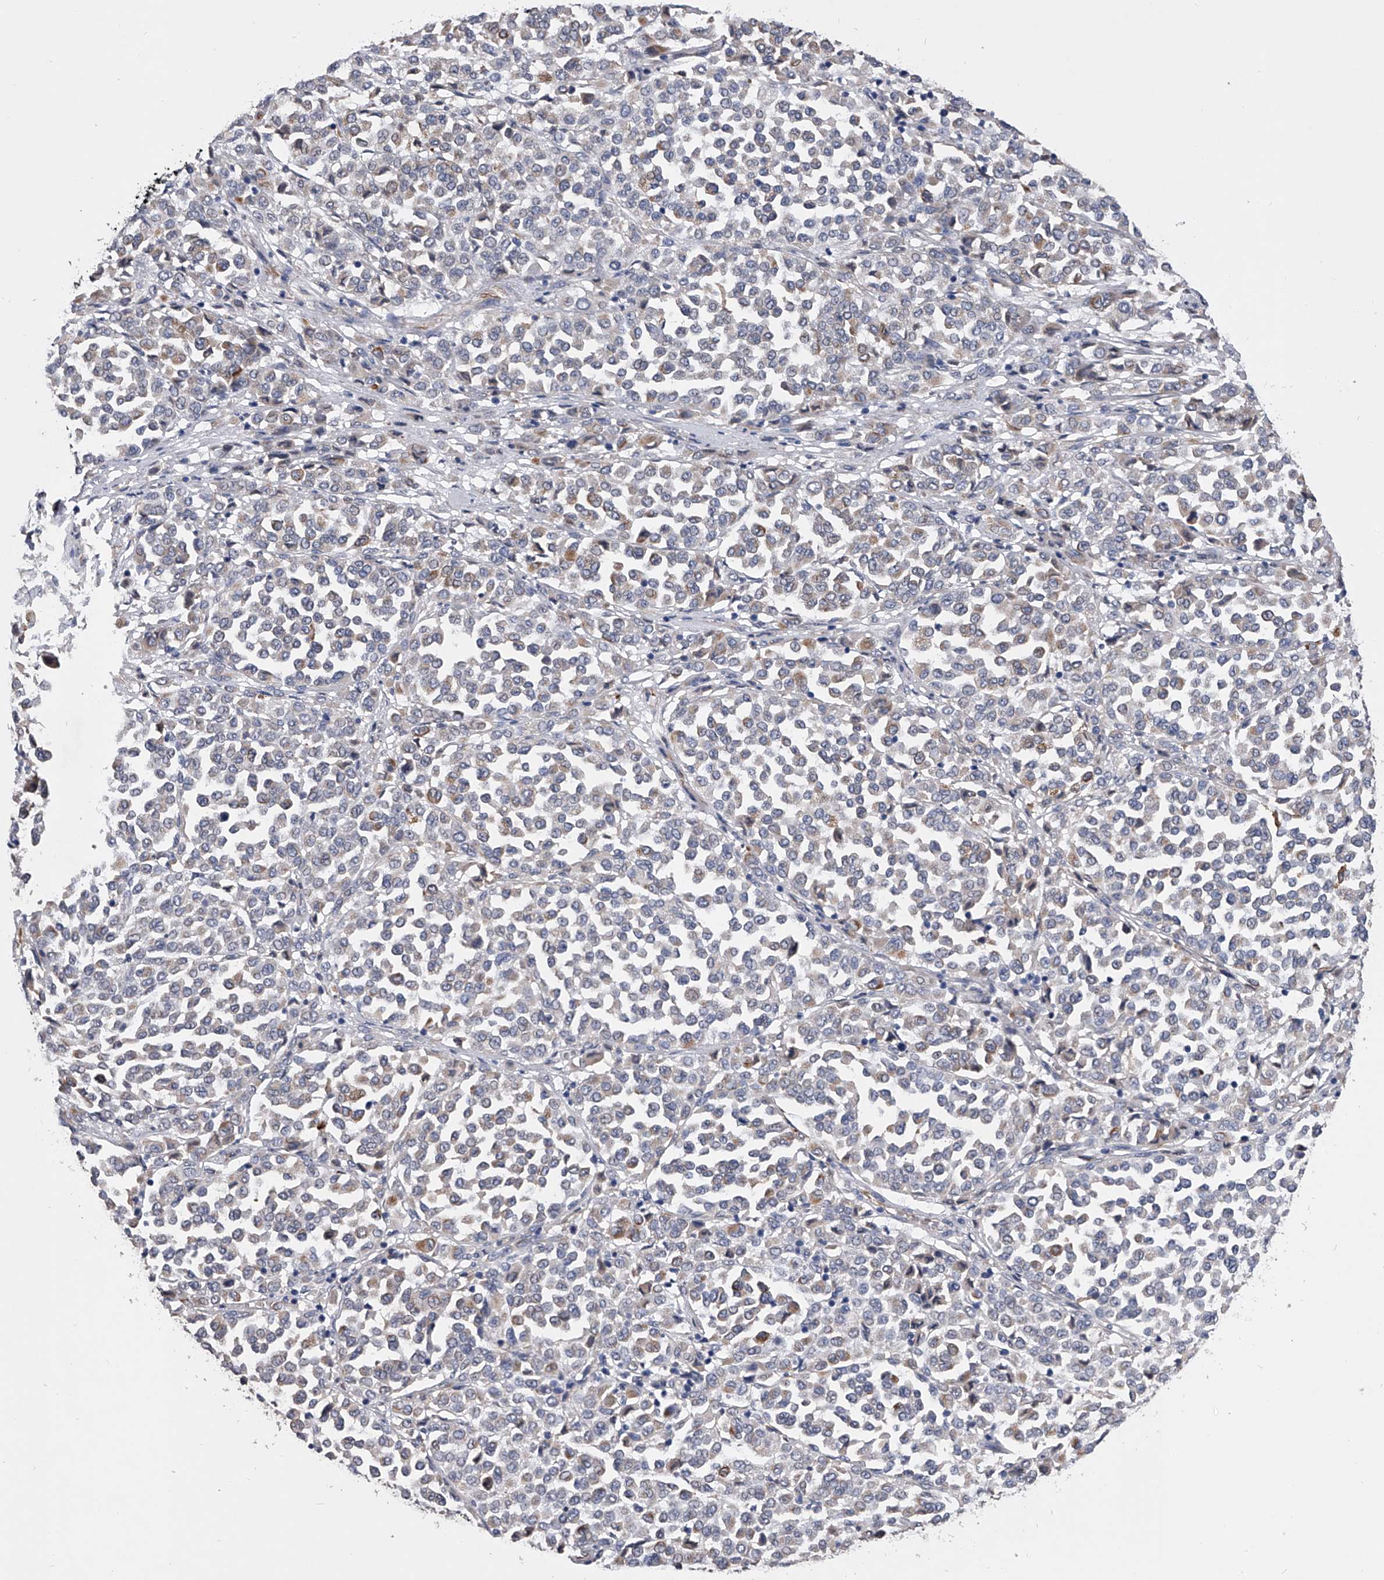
{"staining": {"intensity": "moderate", "quantity": "<25%", "location": "cytoplasmic/membranous"}, "tissue": "melanoma", "cell_type": "Tumor cells", "image_type": "cancer", "snomed": [{"axis": "morphology", "description": "Malignant melanoma, Metastatic site"}, {"axis": "topography", "description": "Pancreas"}], "caption": "Moderate cytoplasmic/membranous positivity for a protein is present in about <25% of tumor cells of malignant melanoma (metastatic site) using immunohistochemistry (IHC).", "gene": "EFCAB7", "patient": {"sex": "female", "age": 30}}